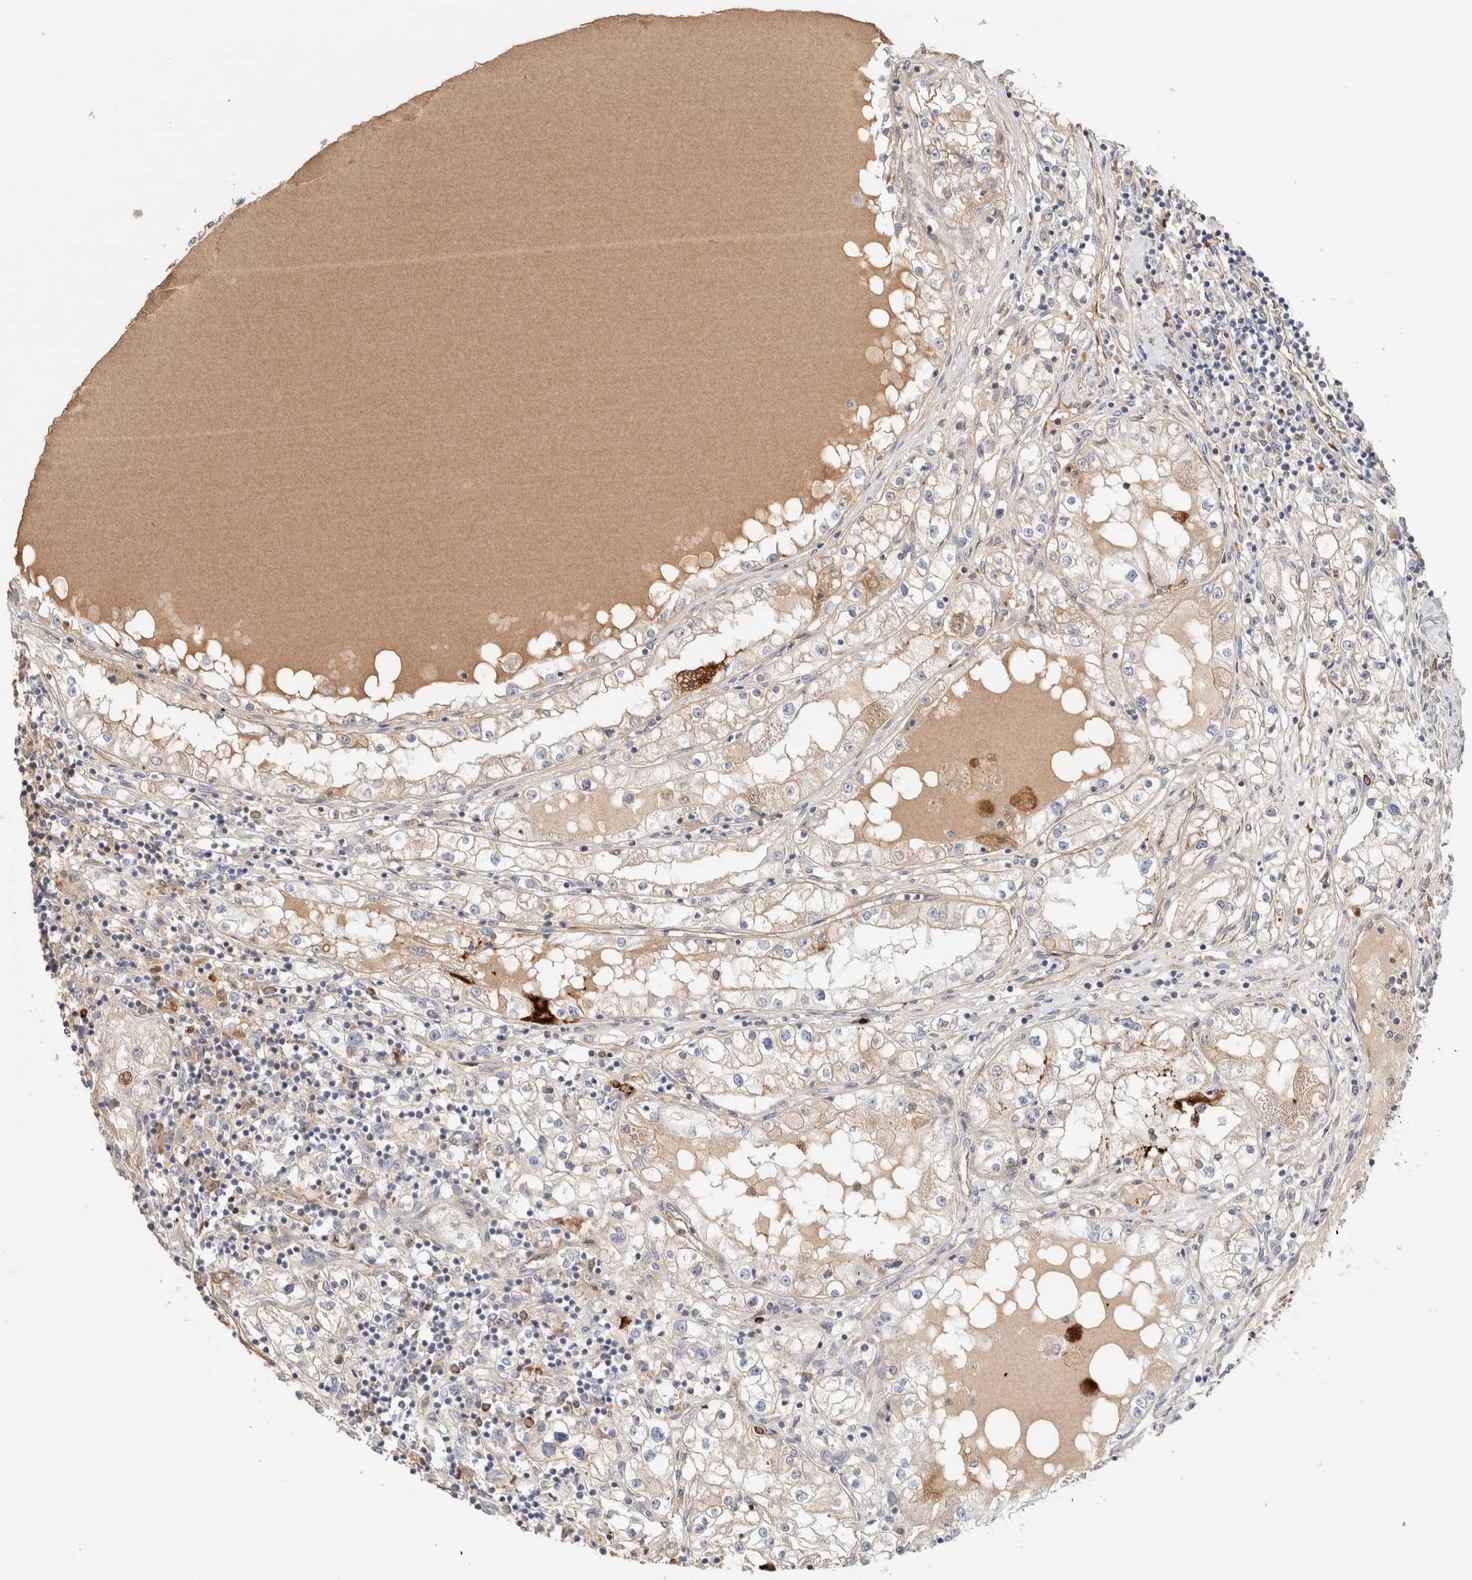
{"staining": {"intensity": "weak", "quantity": "<25%", "location": "cytoplasmic/membranous"}, "tissue": "renal cancer", "cell_type": "Tumor cells", "image_type": "cancer", "snomed": [{"axis": "morphology", "description": "Adenocarcinoma, NOS"}, {"axis": "topography", "description": "Kidney"}], "caption": "A high-resolution image shows IHC staining of renal cancer, which reveals no significant positivity in tumor cells.", "gene": "PROS1", "patient": {"sex": "male", "age": 68}}